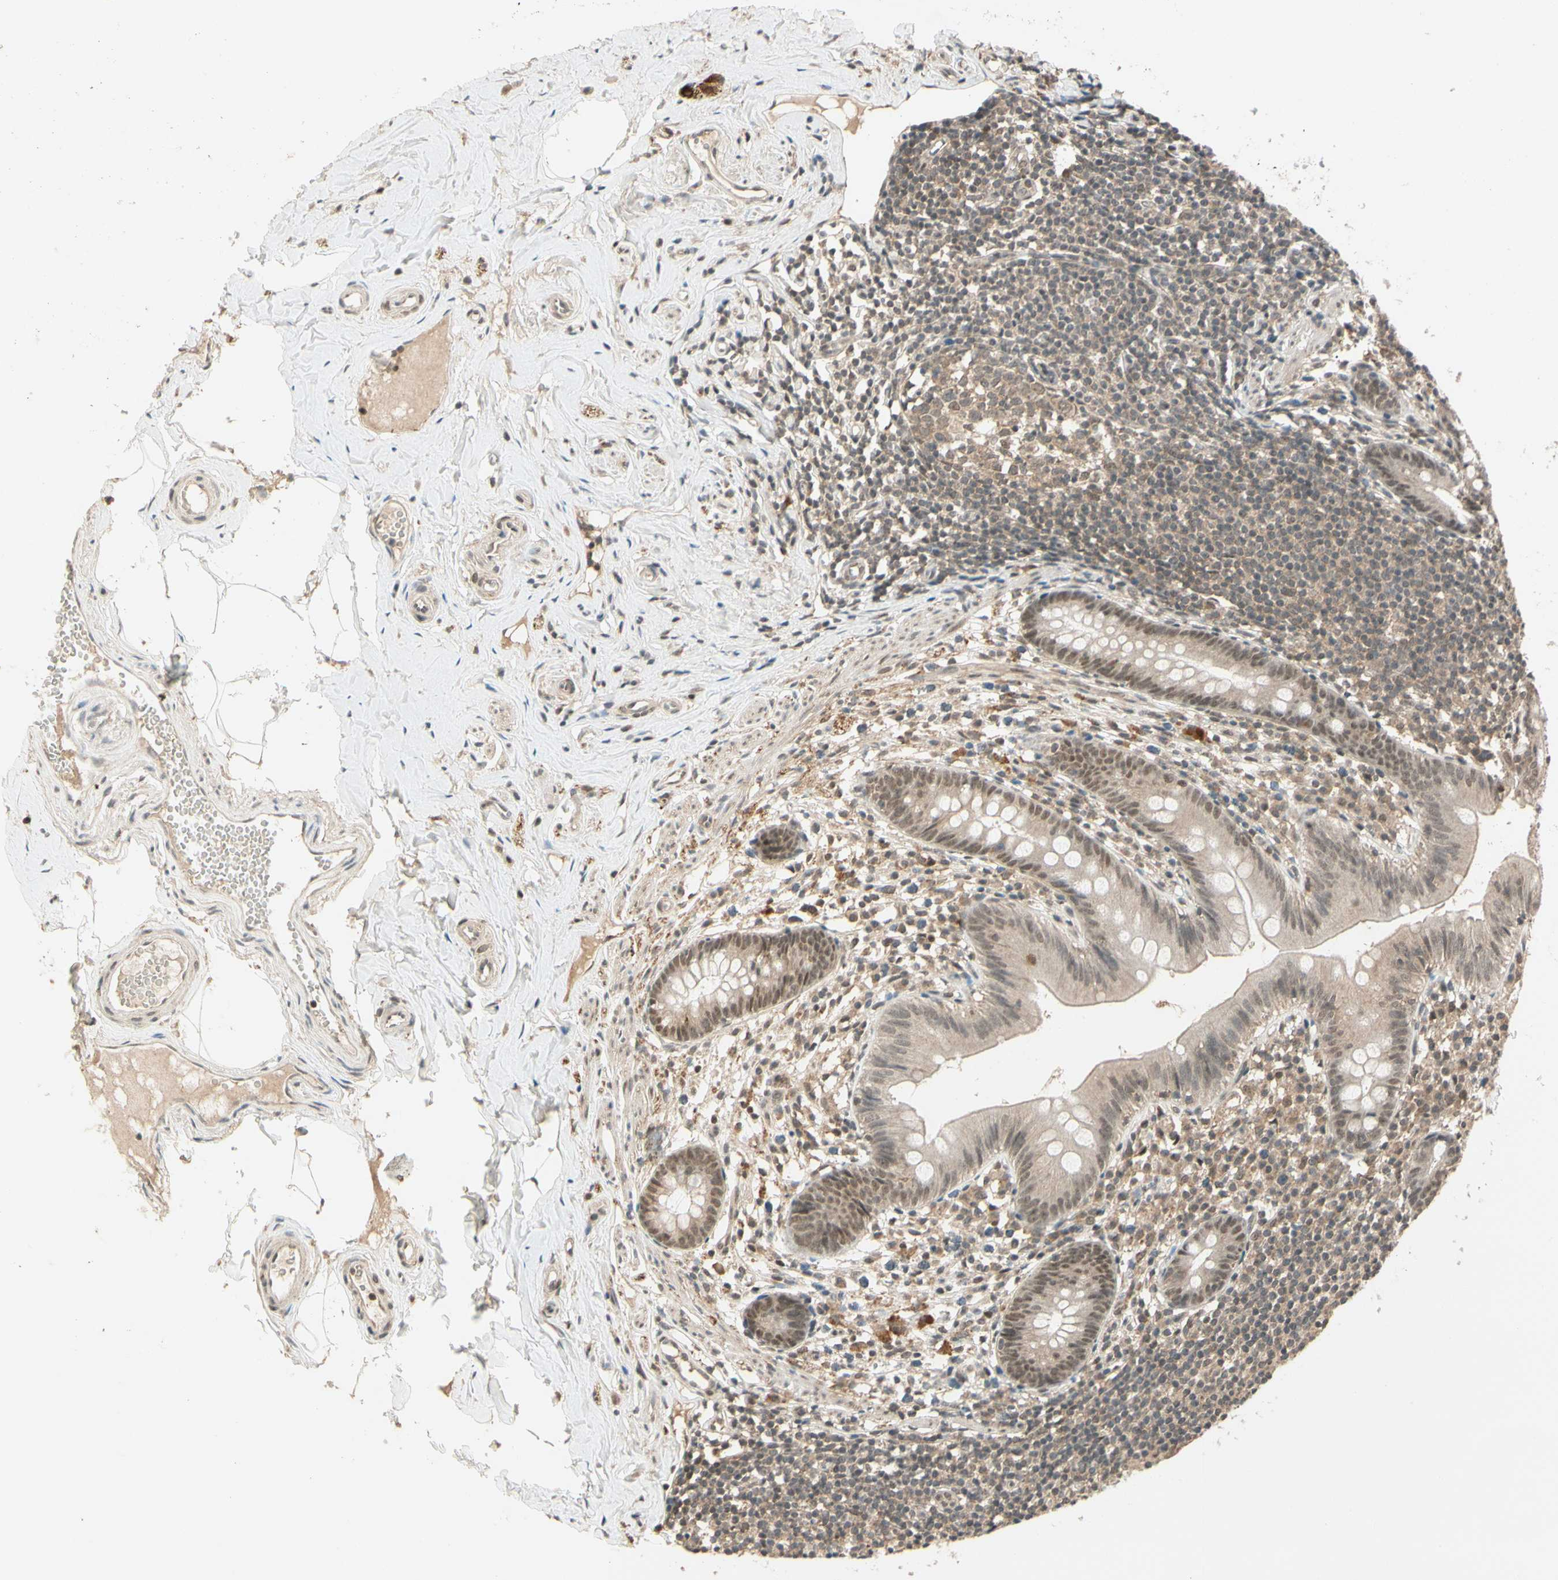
{"staining": {"intensity": "moderate", "quantity": ">75%", "location": "cytoplasmic/membranous,nuclear"}, "tissue": "appendix", "cell_type": "Glandular cells", "image_type": "normal", "snomed": [{"axis": "morphology", "description": "Normal tissue, NOS"}, {"axis": "topography", "description": "Appendix"}], "caption": "Immunohistochemical staining of unremarkable human appendix demonstrates >75% levels of moderate cytoplasmic/membranous,nuclear protein positivity in approximately >75% of glandular cells. (DAB IHC with brightfield microscopy, high magnification).", "gene": "ZSCAN12", "patient": {"sex": "male", "age": 52}}